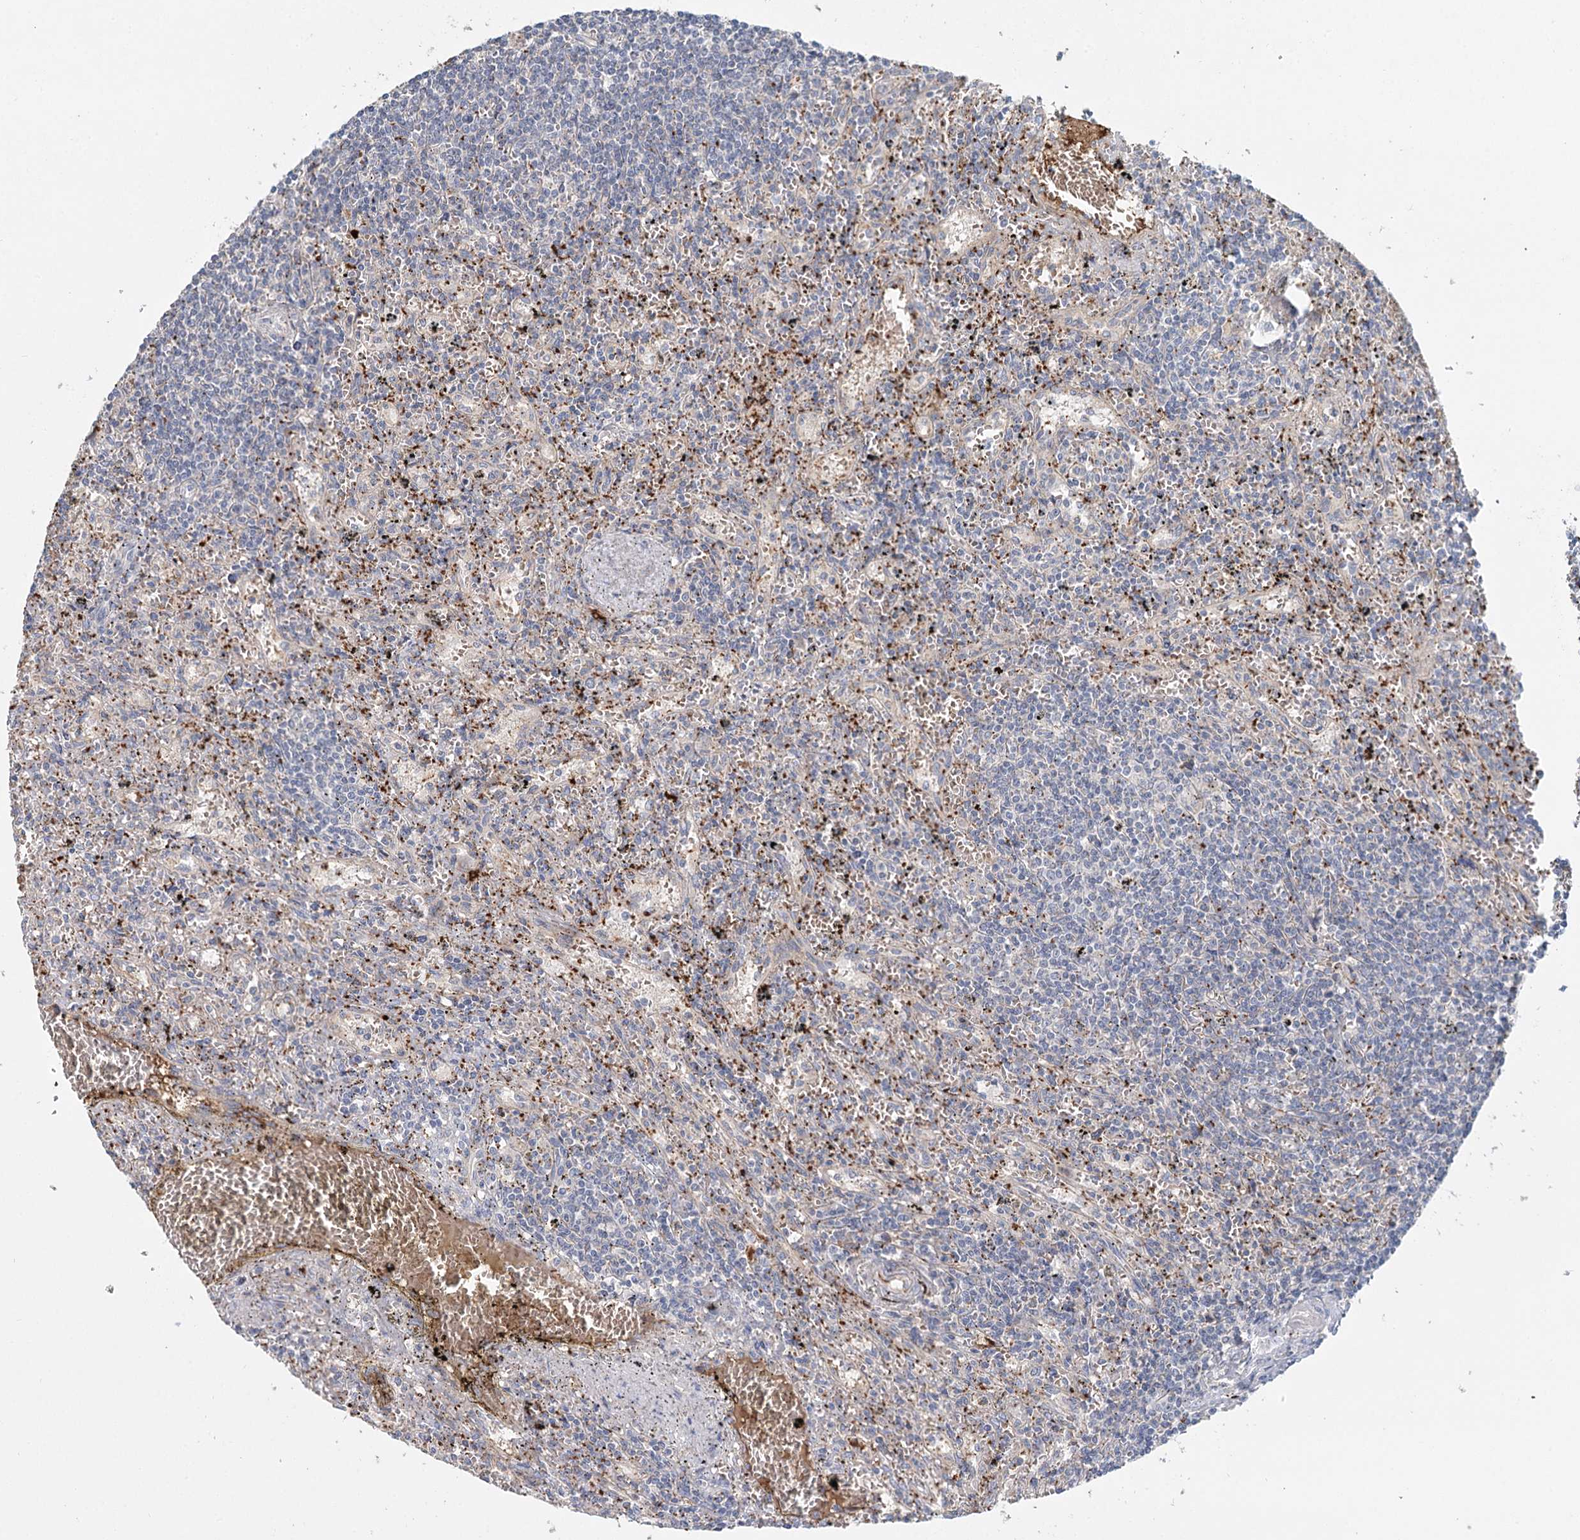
{"staining": {"intensity": "negative", "quantity": "none", "location": "none"}, "tissue": "lymphoma", "cell_type": "Tumor cells", "image_type": "cancer", "snomed": [{"axis": "morphology", "description": "Malignant lymphoma, non-Hodgkin's type, Low grade"}, {"axis": "topography", "description": "Spleen"}], "caption": "IHC photomicrograph of human lymphoma stained for a protein (brown), which reveals no positivity in tumor cells.", "gene": "ALKBH8", "patient": {"sex": "male", "age": 76}}